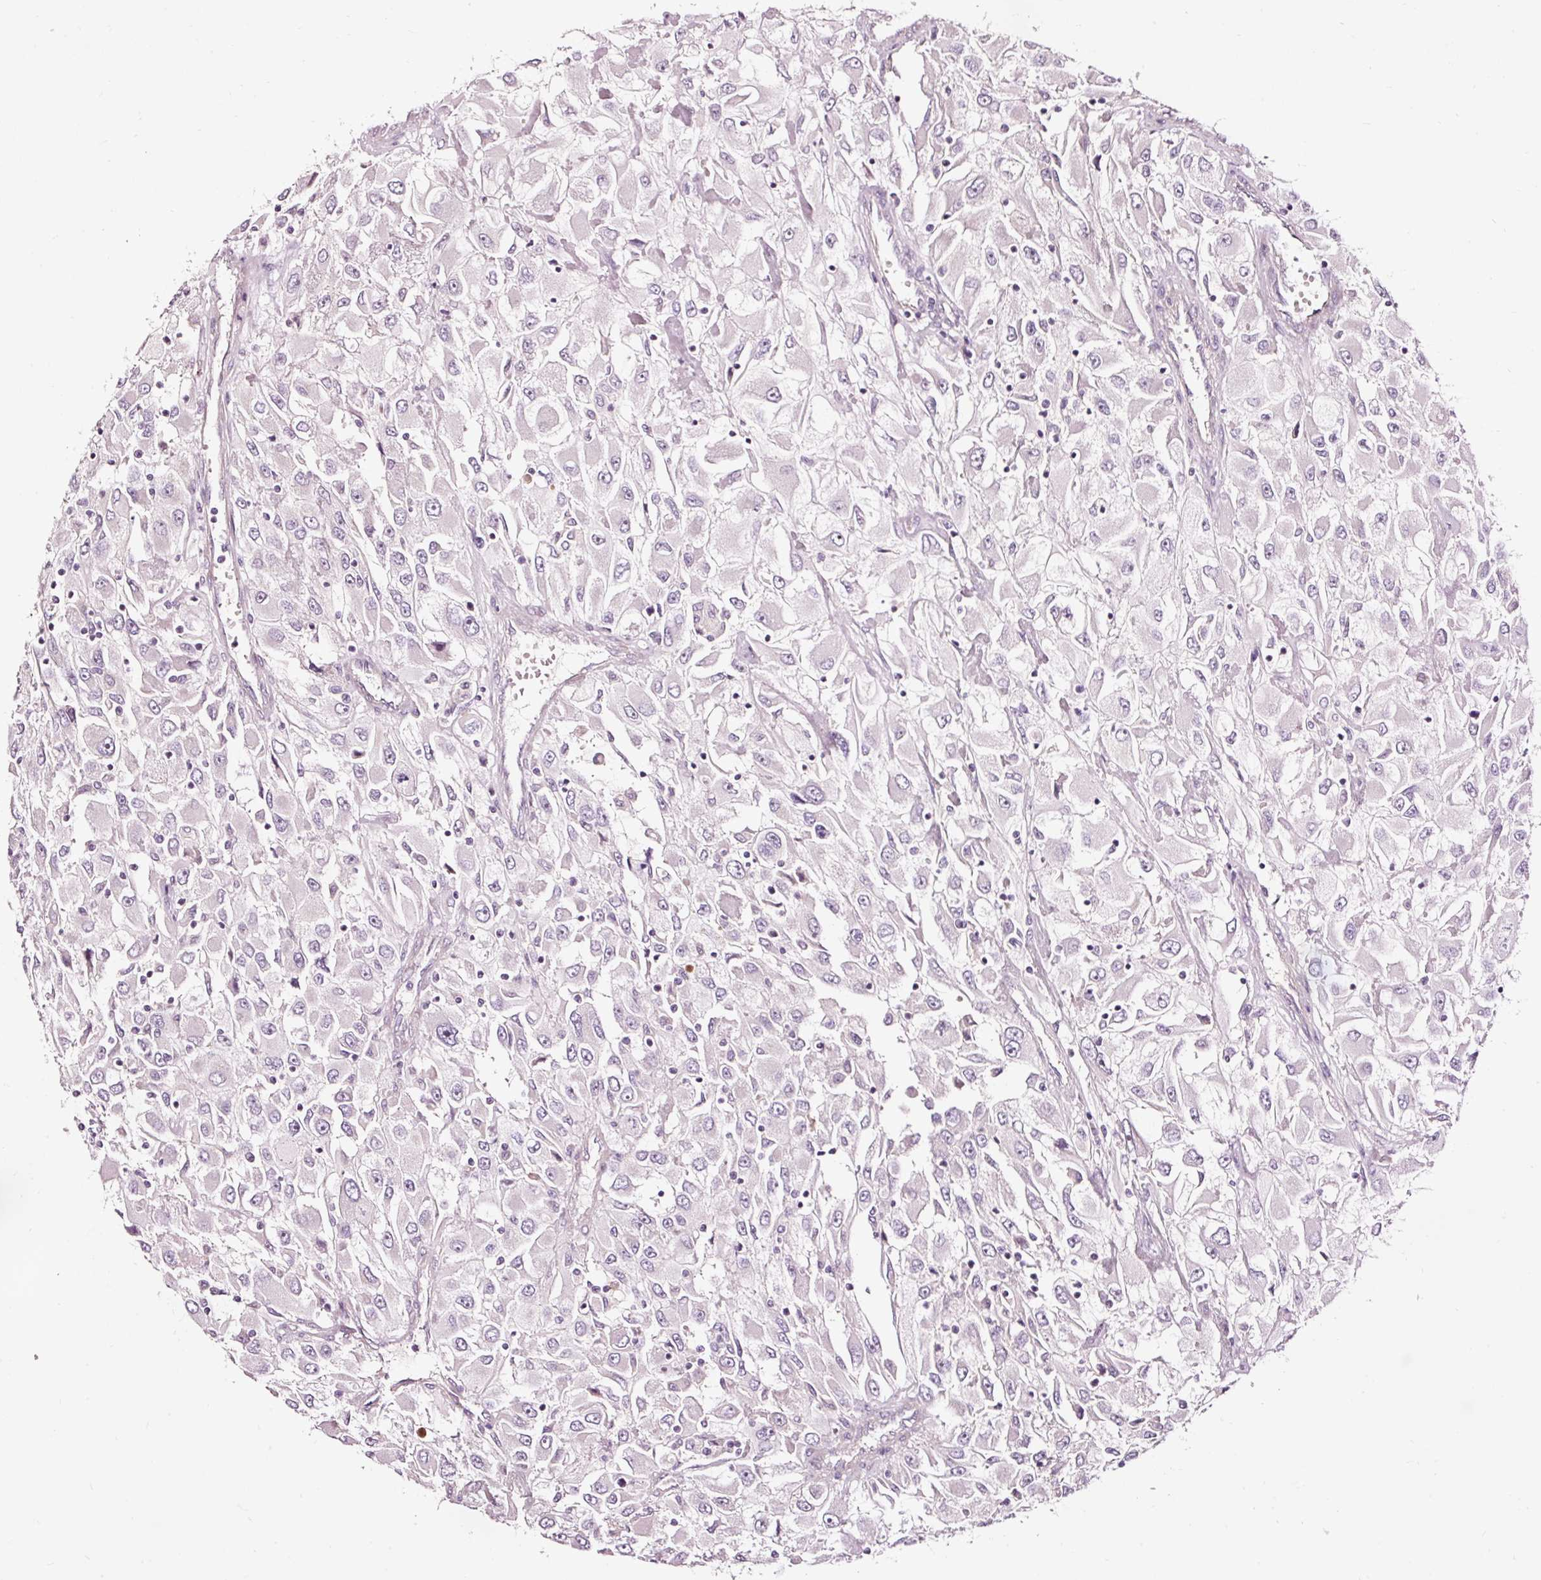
{"staining": {"intensity": "negative", "quantity": "none", "location": "none"}, "tissue": "renal cancer", "cell_type": "Tumor cells", "image_type": "cancer", "snomed": [{"axis": "morphology", "description": "Adenocarcinoma, NOS"}, {"axis": "topography", "description": "Kidney"}], "caption": "A high-resolution histopathology image shows immunohistochemistry staining of renal cancer (adenocarcinoma), which shows no significant positivity in tumor cells. Brightfield microscopy of IHC stained with DAB (brown) and hematoxylin (blue), captured at high magnification.", "gene": "UTP14A", "patient": {"sex": "female", "age": 52}}